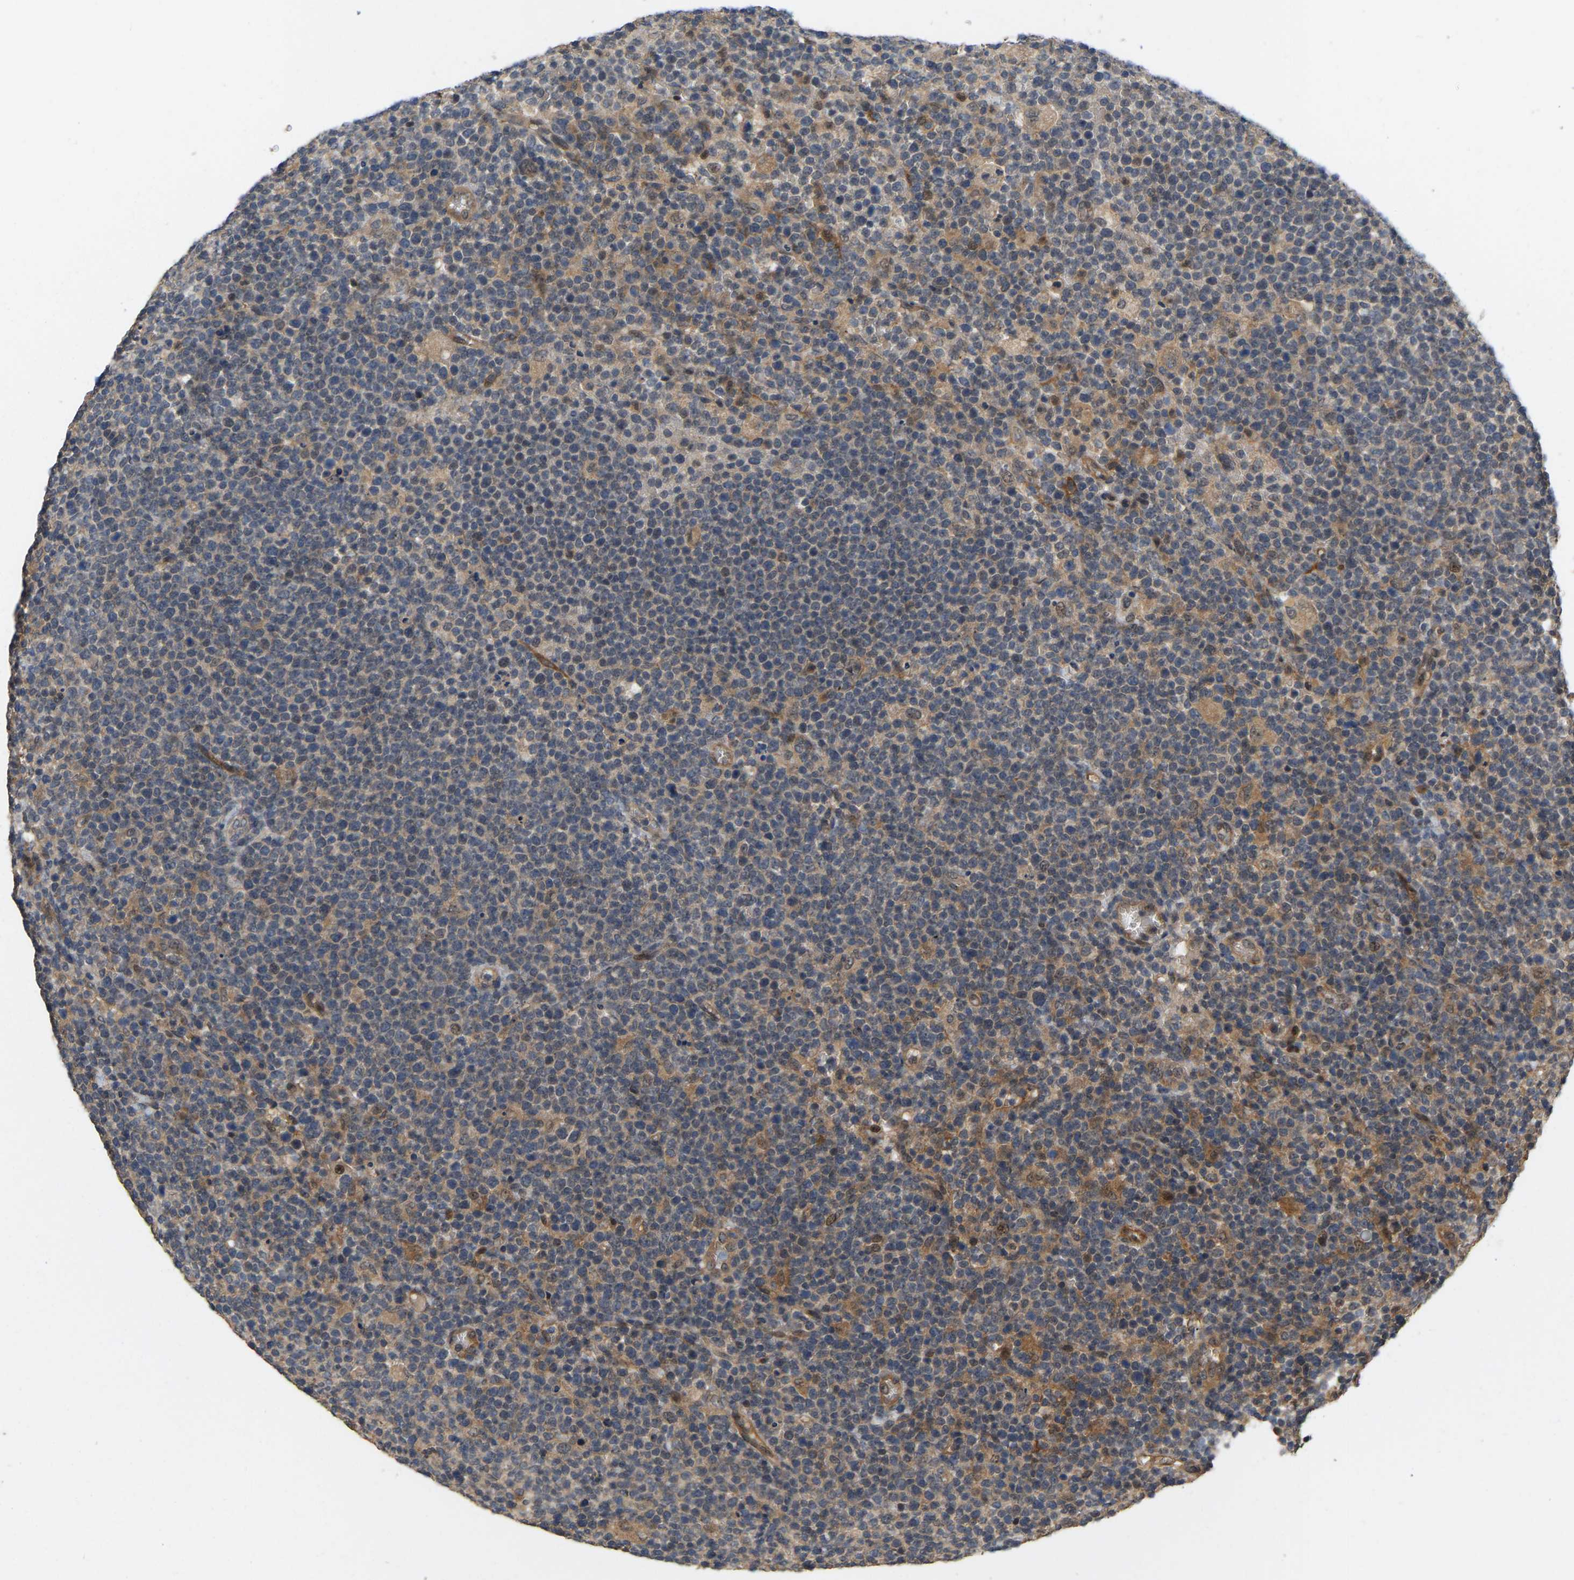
{"staining": {"intensity": "weak", "quantity": "<25%", "location": "cytoplasmic/membranous"}, "tissue": "lymphoma", "cell_type": "Tumor cells", "image_type": "cancer", "snomed": [{"axis": "morphology", "description": "Malignant lymphoma, non-Hodgkin's type, High grade"}, {"axis": "topography", "description": "Lymph node"}], "caption": "High power microscopy photomicrograph of an immunohistochemistry photomicrograph of lymphoma, revealing no significant expression in tumor cells.", "gene": "LIMK2", "patient": {"sex": "male", "age": 61}}